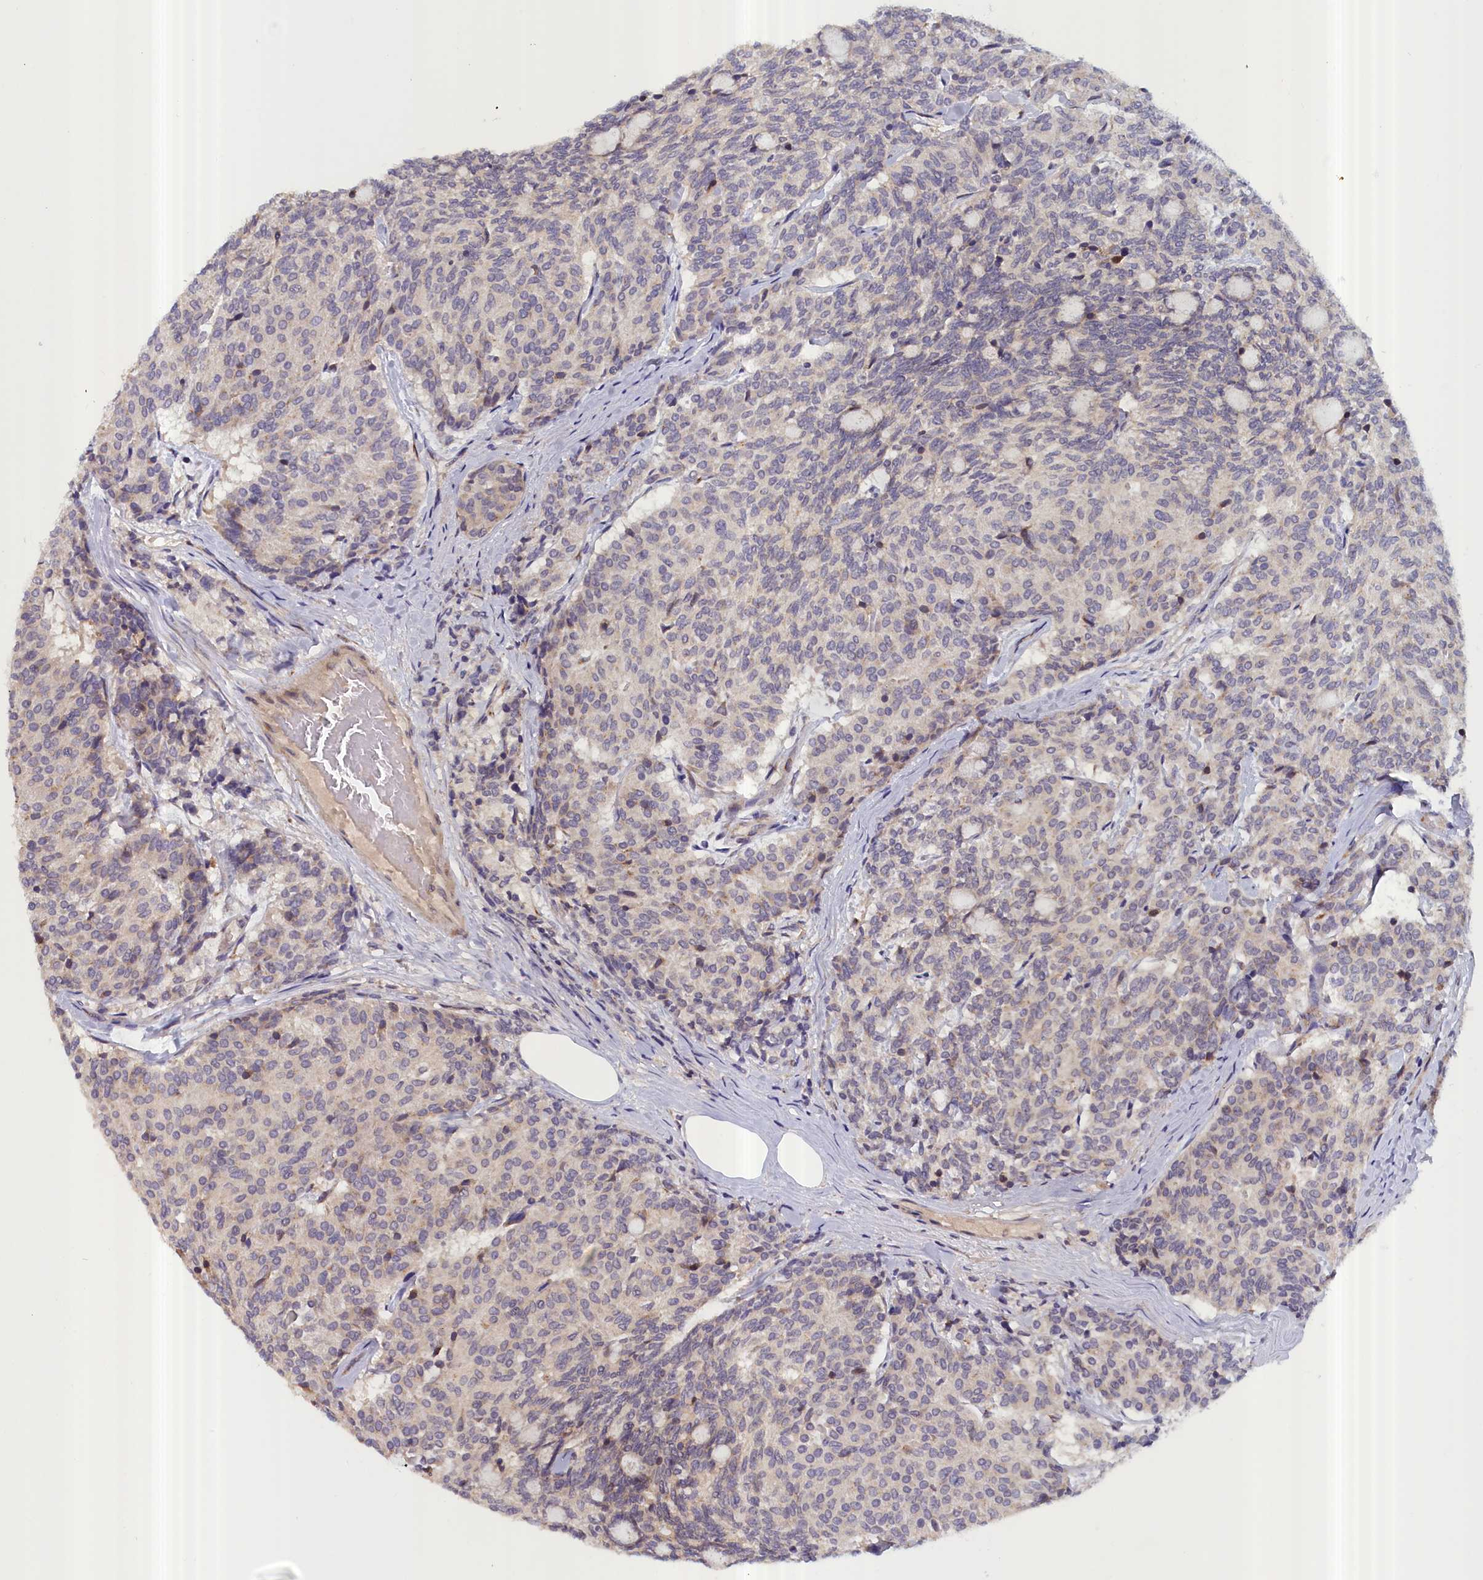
{"staining": {"intensity": "negative", "quantity": "none", "location": "none"}, "tissue": "carcinoid", "cell_type": "Tumor cells", "image_type": "cancer", "snomed": [{"axis": "morphology", "description": "Carcinoid, malignant, NOS"}, {"axis": "topography", "description": "Pancreas"}], "caption": "A micrograph of human carcinoid is negative for staining in tumor cells. (DAB (3,3'-diaminobenzidine) immunohistochemistry, high magnification).", "gene": "IGFALS", "patient": {"sex": "female", "age": 54}}